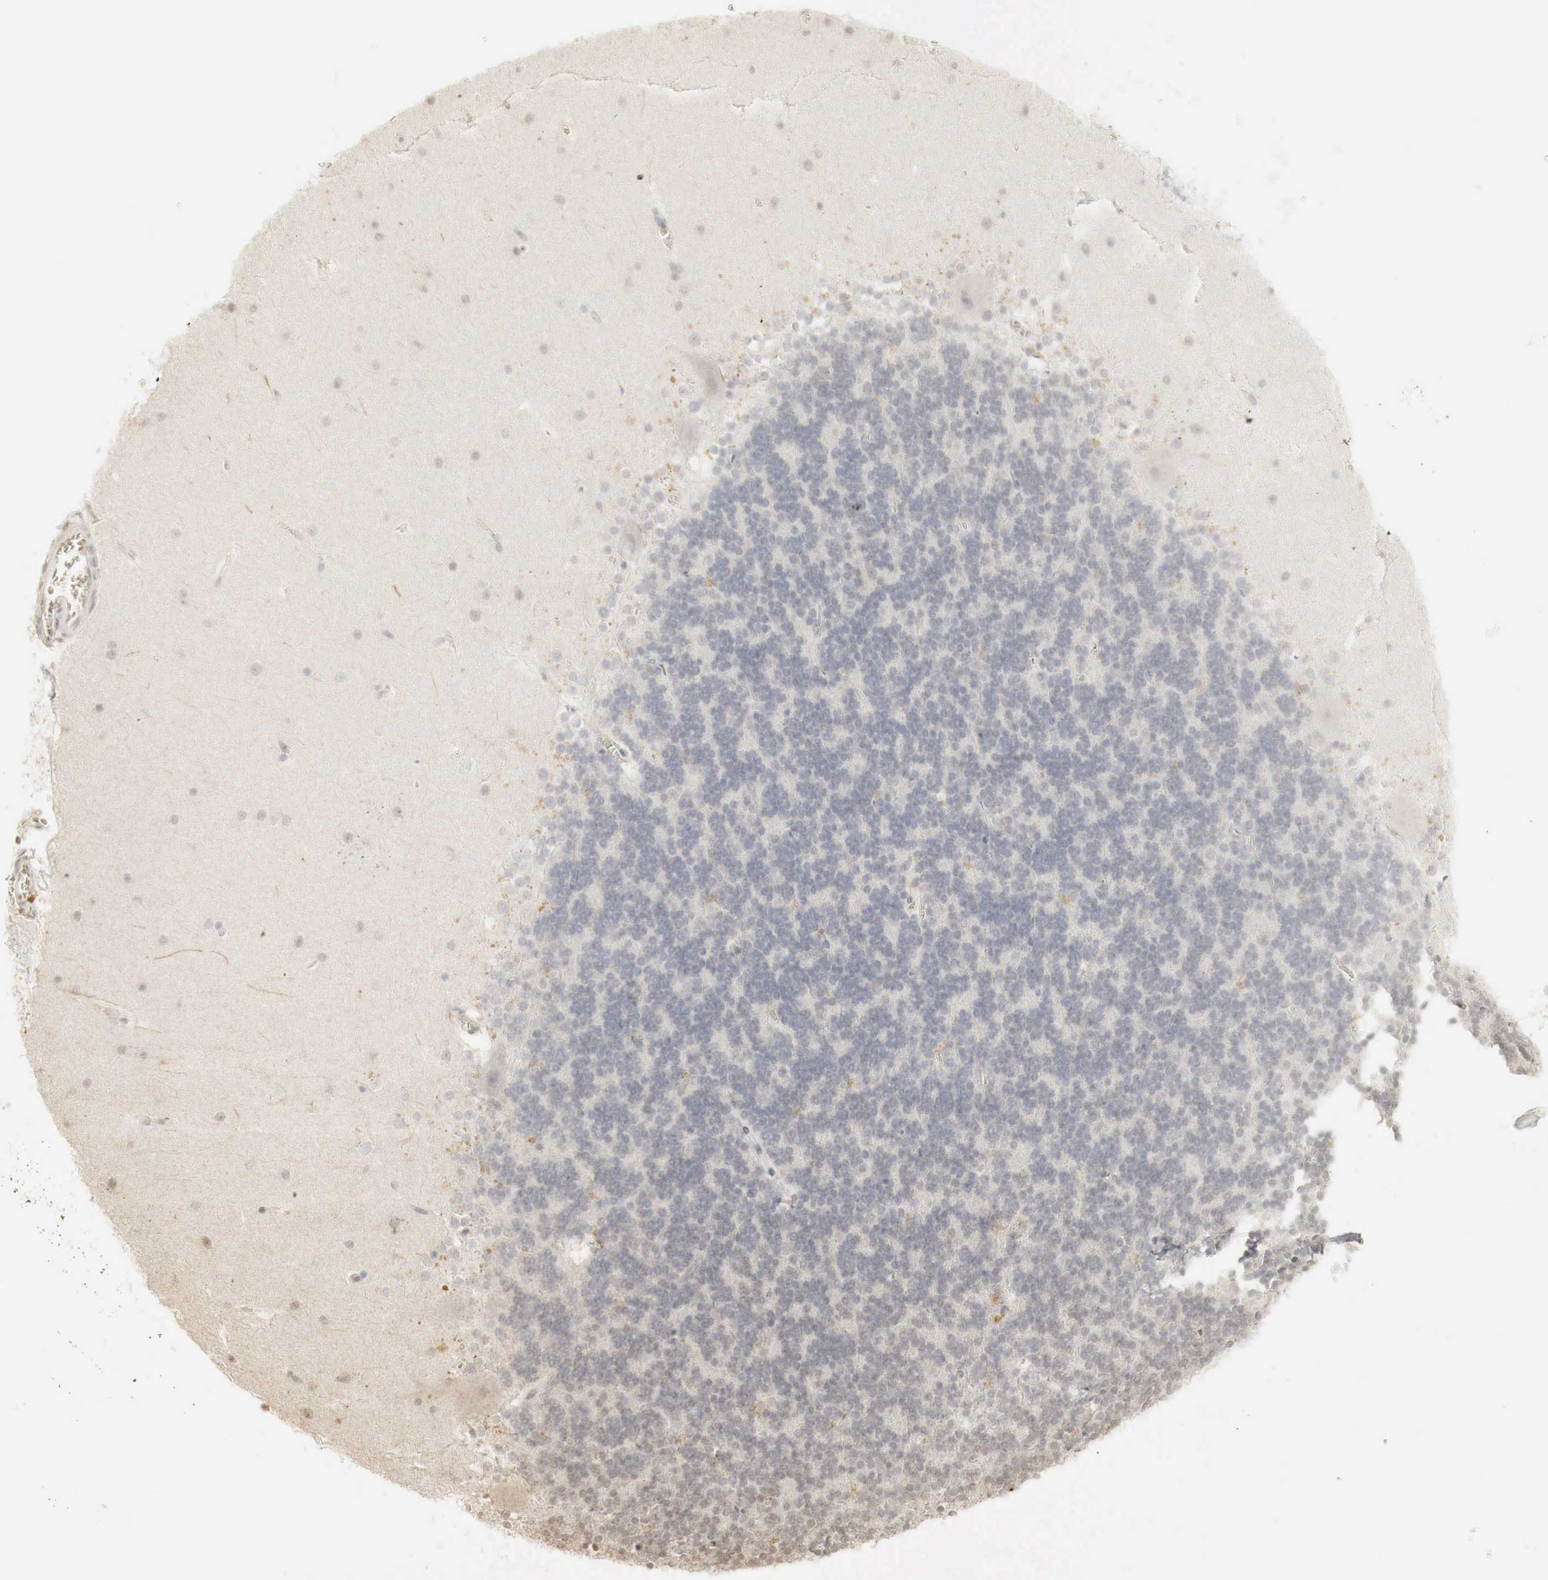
{"staining": {"intensity": "moderate", "quantity": "<25%", "location": "nuclear"}, "tissue": "cerebellum", "cell_type": "Cells in granular layer", "image_type": "normal", "snomed": [{"axis": "morphology", "description": "Normal tissue, NOS"}, {"axis": "topography", "description": "Cerebellum"}], "caption": "Immunohistochemical staining of benign cerebellum shows moderate nuclear protein positivity in approximately <25% of cells in granular layer. (DAB IHC, brown staining for protein, blue staining for nuclei).", "gene": "ERBB4", "patient": {"sex": "female", "age": 19}}